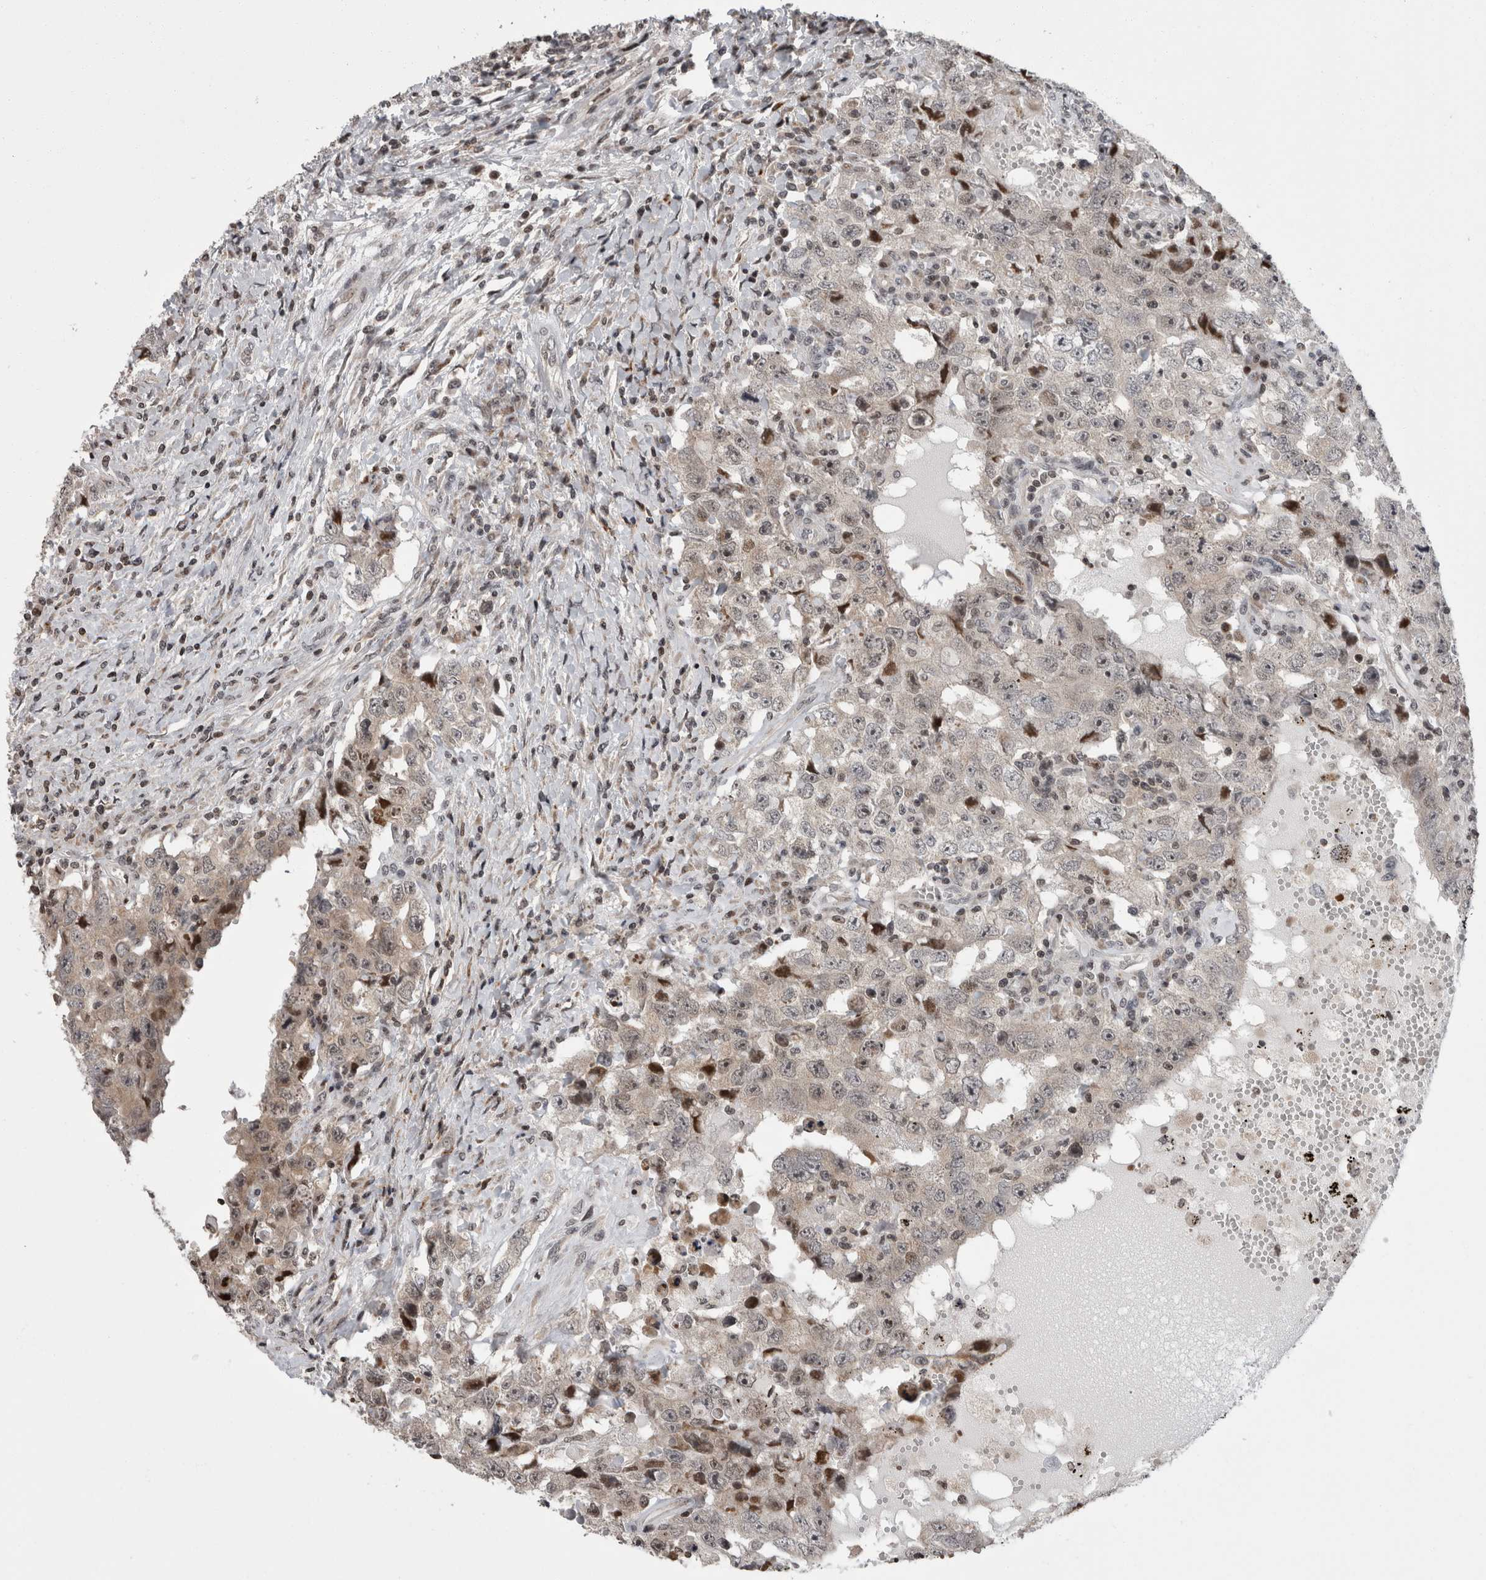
{"staining": {"intensity": "moderate", "quantity": "<25%", "location": "nuclear"}, "tissue": "testis cancer", "cell_type": "Tumor cells", "image_type": "cancer", "snomed": [{"axis": "morphology", "description": "Carcinoma, Embryonal, NOS"}, {"axis": "topography", "description": "Testis"}], "caption": "A brown stain labels moderate nuclear expression of a protein in testis embryonal carcinoma tumor cells.", "gene": "ZBTB11", "patient": {"sex": "male", "age": 26}}